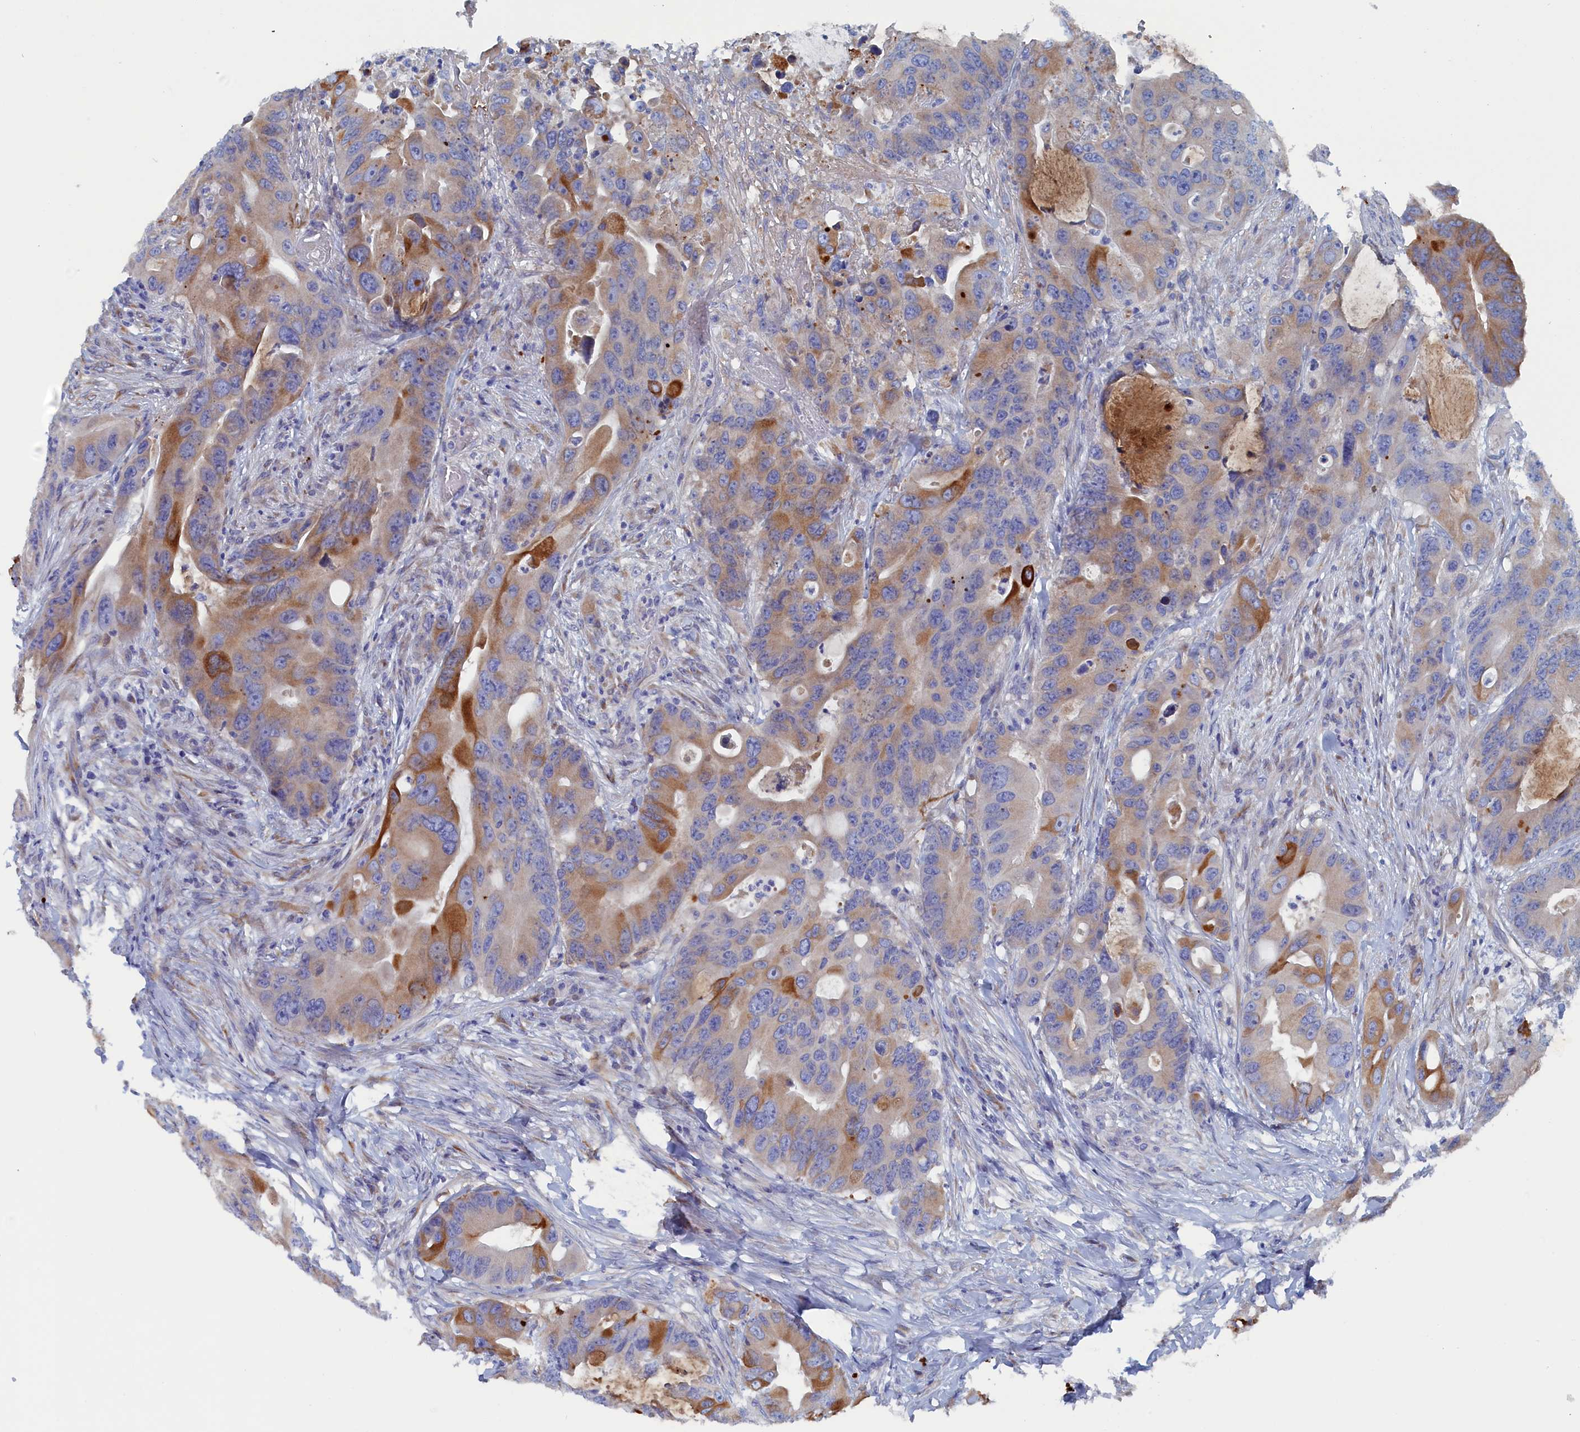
{"staining": {"intensity": "strong", "quantity": "25%-75%", "location": "cytoplasmic/membranous"}, "tissue": "colorectal cancer", "cell_type": "Tumor cells", "image_type": "cancer", "snomed": [{"axis": "morphology", "description": "Adenocarcinoma, NOS"}, {"axis": "topography", "description": "Colon"}], "caption": "Adenocarcinoma (colorectal) stained for a protein displays strong cytoplasmic/membranous positivity in tumor cells. Immunohistochemistry stains the protein of interest in brown and the nuclei are stained blue.", "gene": "COG7", "patient": {"sex": "male", "age": 71}}